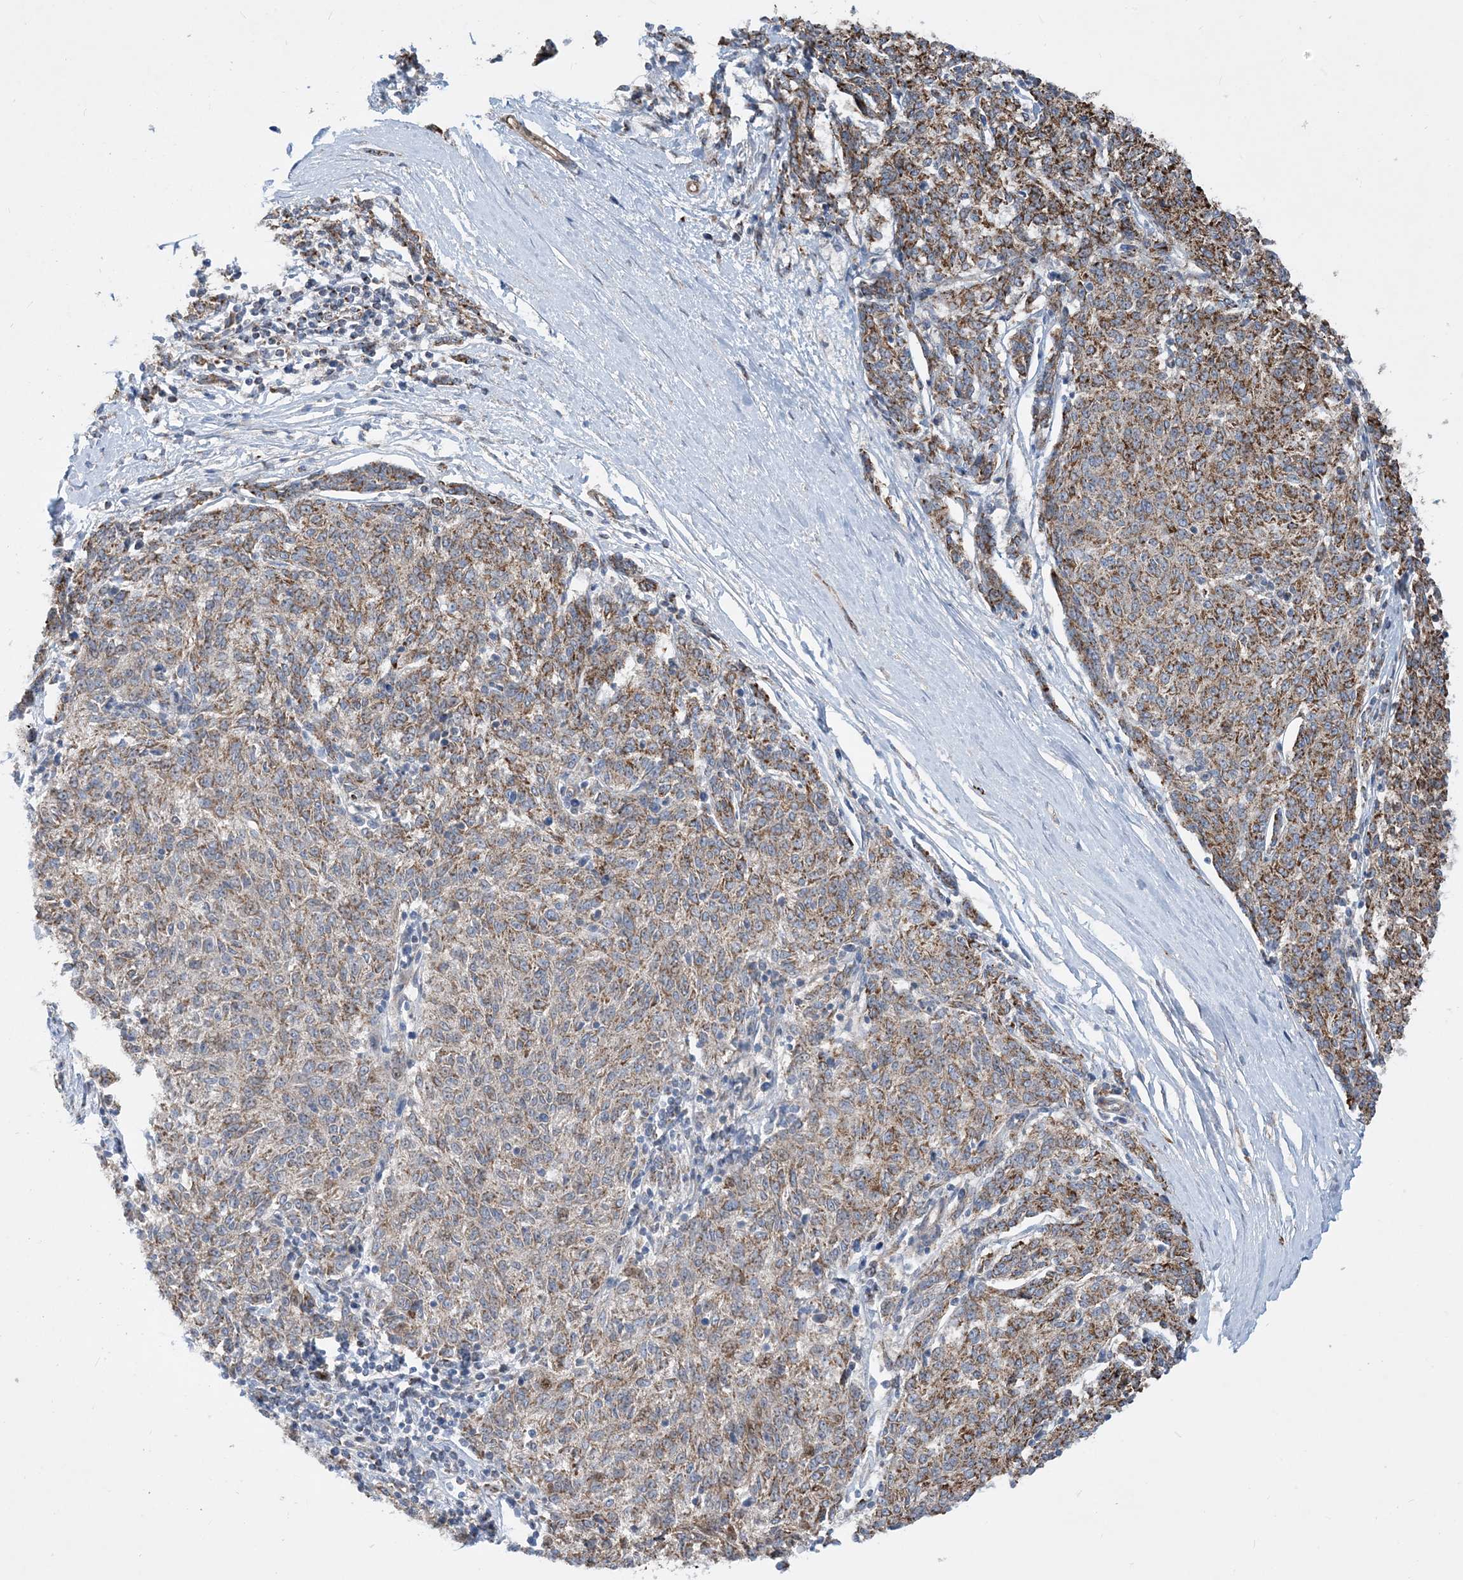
{"staining": {"intensity": "moderate", "quantity": "25%-75%", "location": "cytoplasmic/membranous"}, "tissue": "melanoma", "cell_type": "Tumor cells", "image_type": "cancer", "snomed": [{"axis": "morphology", "description": "Malignant melanoma, NOS"}, {"axis": "topography", "description": "Skin"}], "caption": "Malignant melanoma stained for a protein (brown) reveals moderate cytoplasmic/membranous positive staining in approximately 25%-75% of tumor cells.", "gene": "PCDHGA1", "patient": {"sex": "female", "age": 72}}